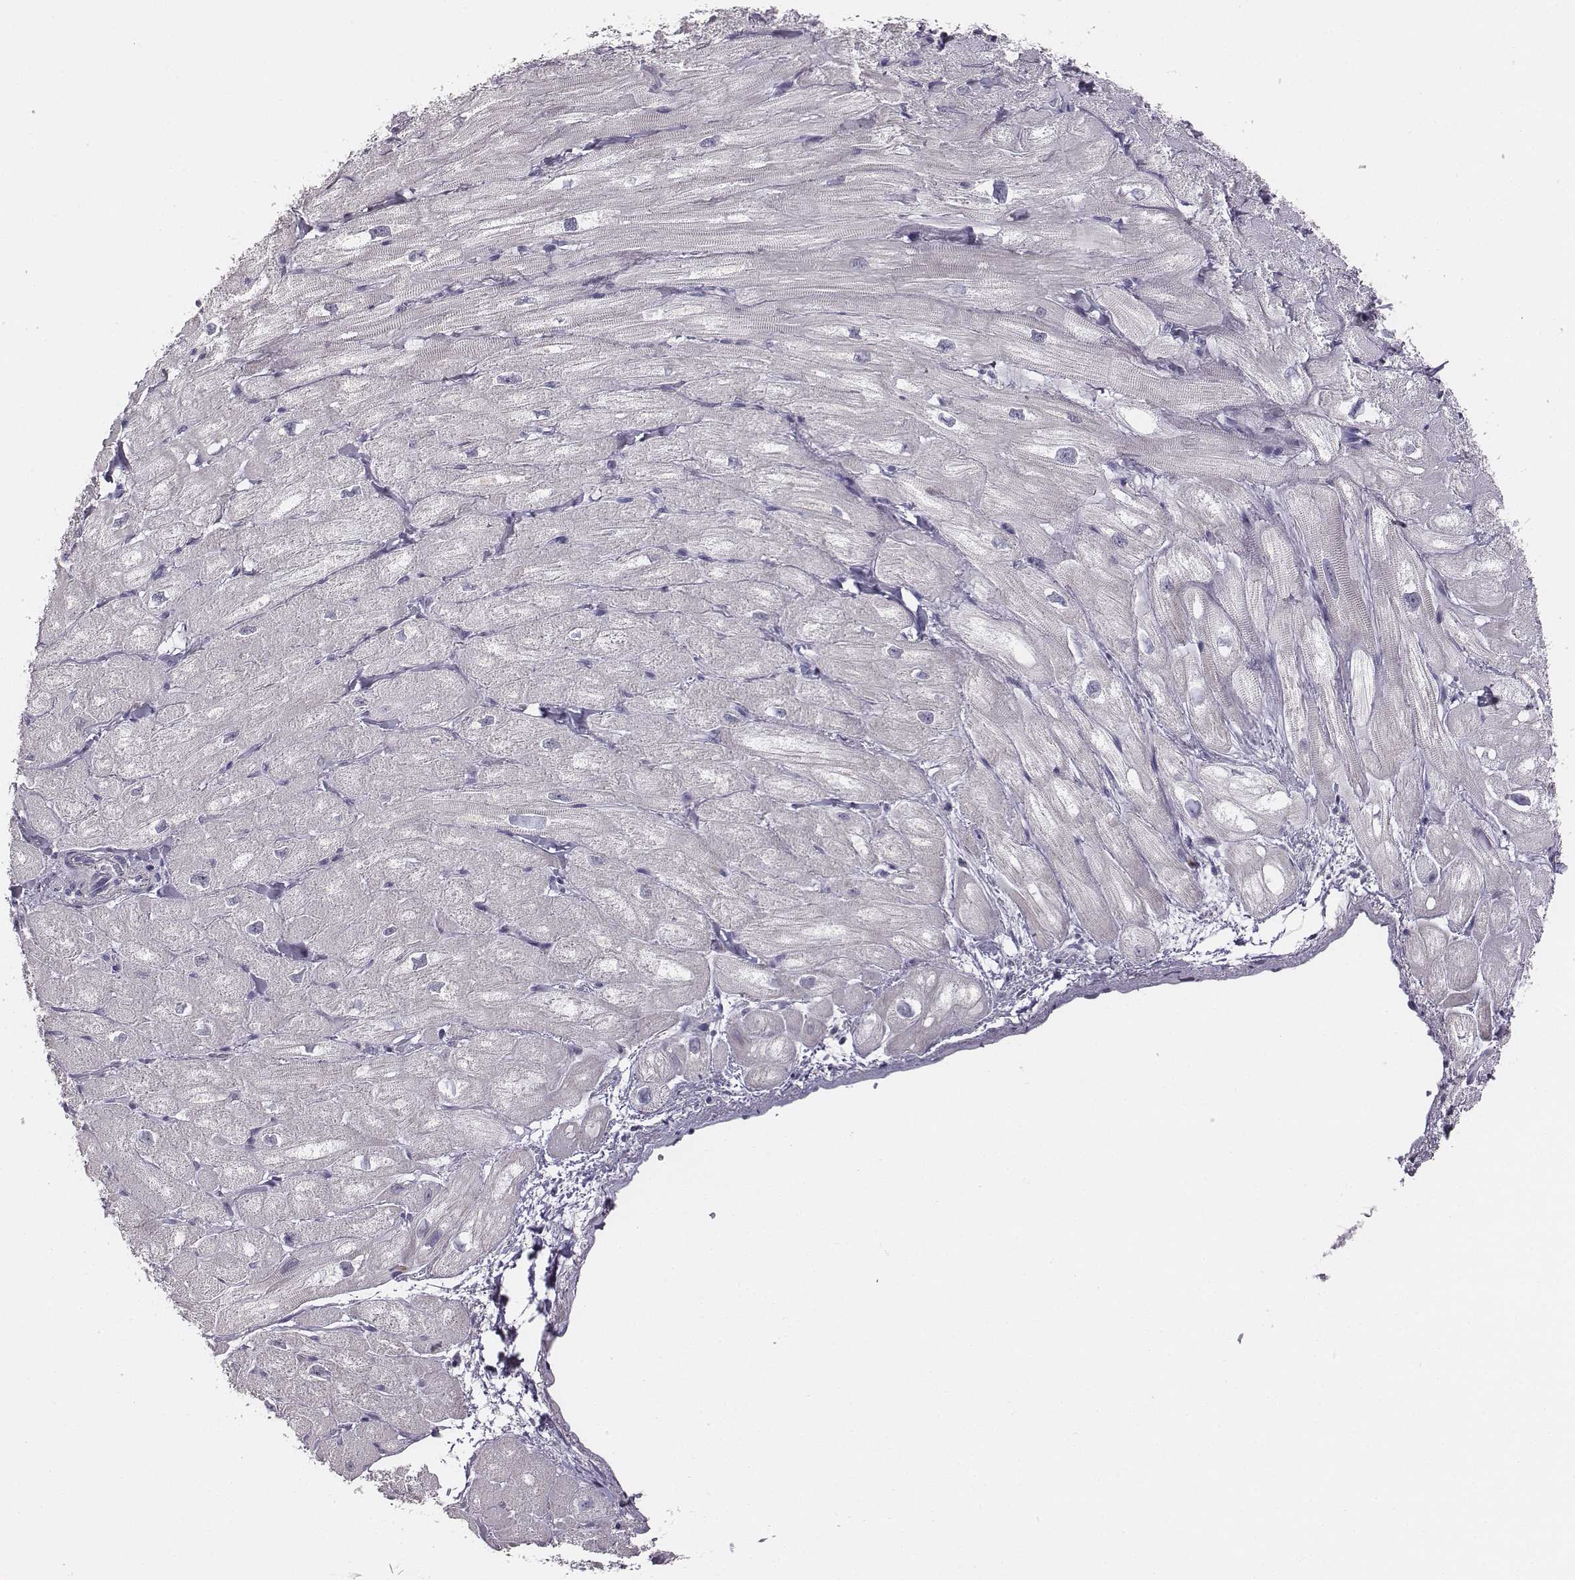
{"staining": {"intensity": "negative", "quantity": "none", "location": "none"}, "tissue": "heart muscle", "cell_type": "Cardiomyocytes", "image_type": "normal", "snomed": [{"axis": "morphology", "description": "Normal tissue, NOS"}, {"axis": "topography", "description": "Heart"}], "caption": "Heart muscle was stained to show a protein in brown. There is no significant staining in cardiomyocytes. (DAB immunohistochemistry visualized using brightfield microscopy, high magnification).", "gene": "ADAM7", "patient": {"sex": "male", "age": 60}}